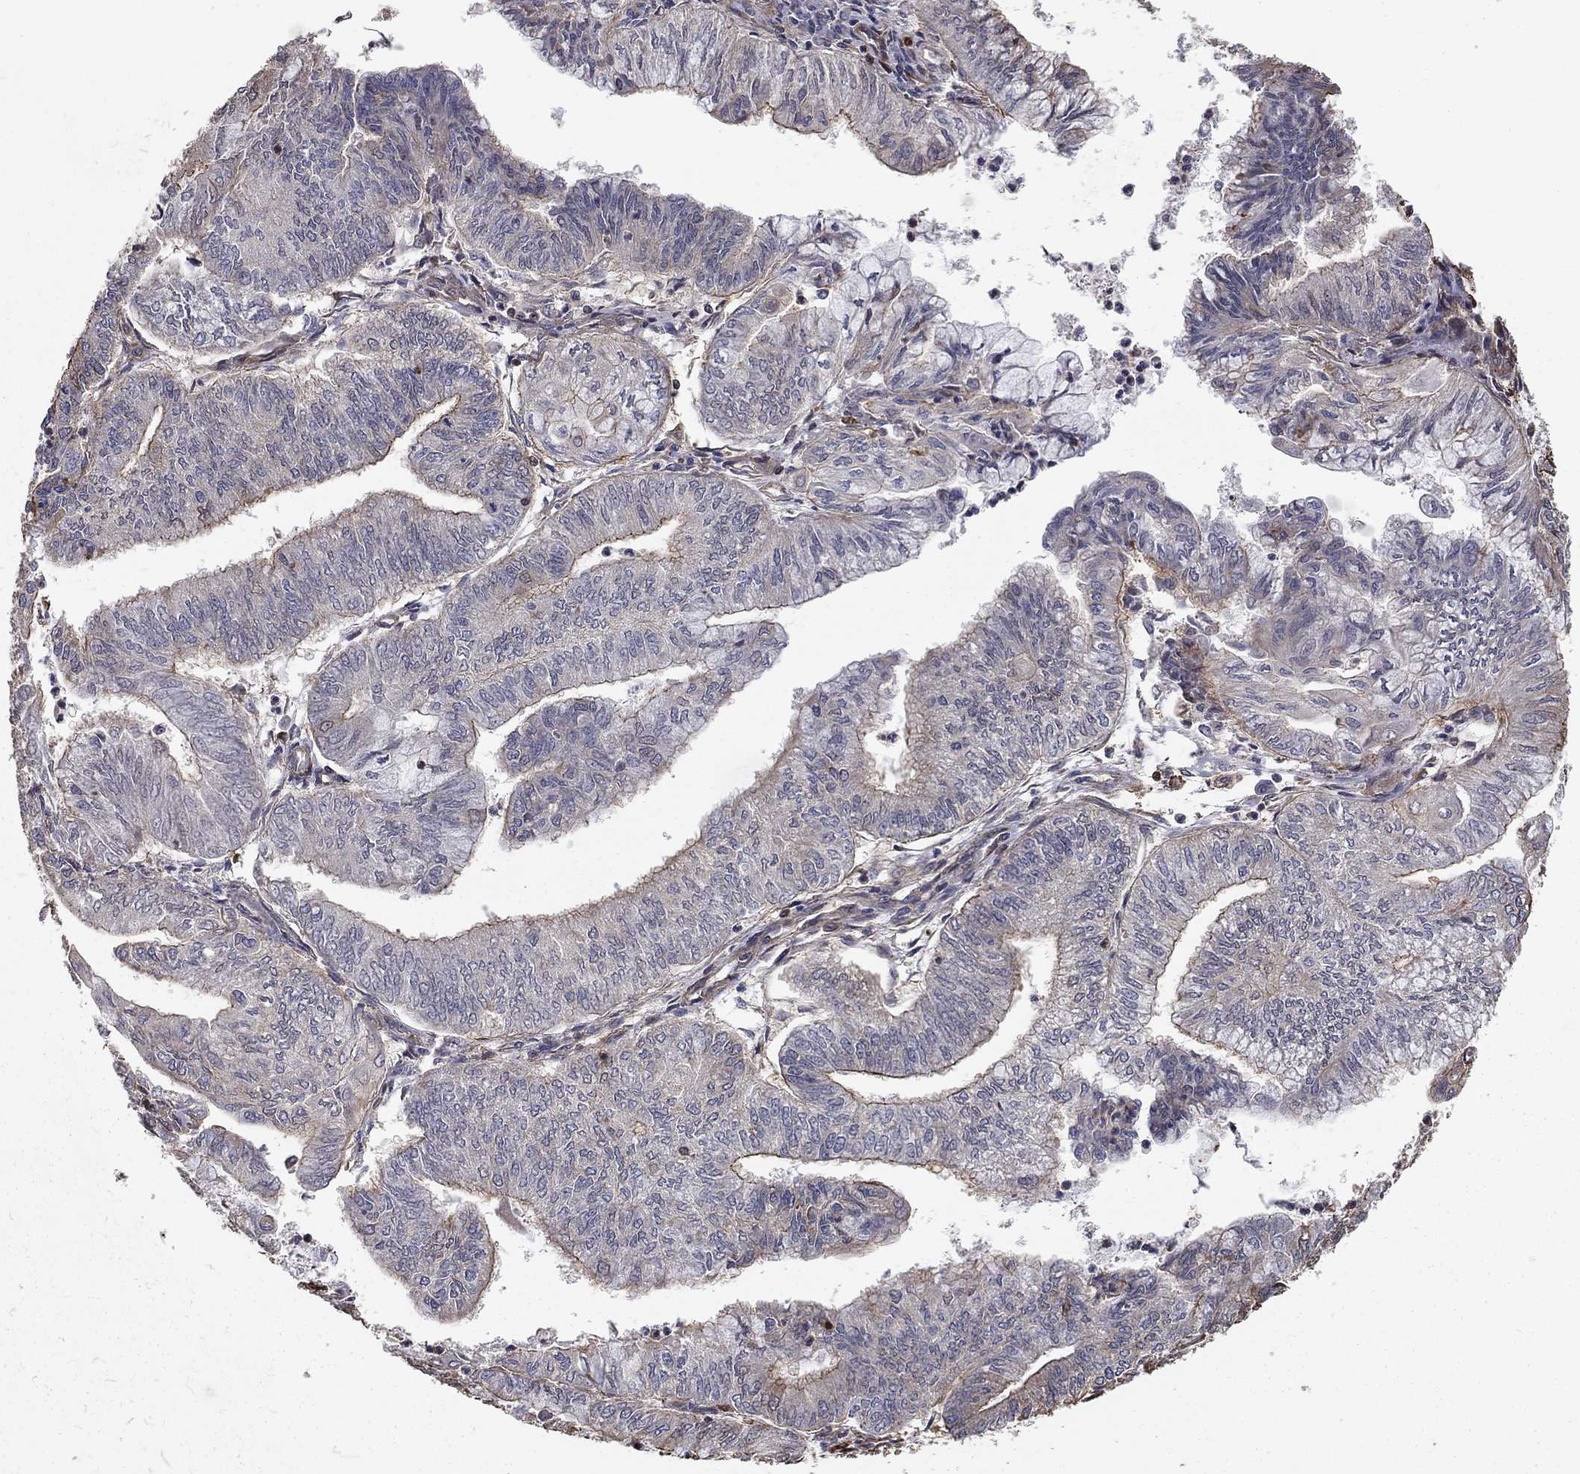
{"staining": {"intensity": "negative", "quantity": "none", "location": "none"}, "tissue": "endometrial cancer", "cell_type": "Tumor cells", "image_type": "cancer", "snomed": [{"axis": "morphology", "description": "Adenocarcinoma, NOS"}, {"axis": "topography", "description": "Endometrium"}], "caption": "Protein analysis of endometrial adenocarcinoma reveals no significant staining in tumor cells.", "gene": "HABP4", "patient": {"sex": "female", "age": 59}}